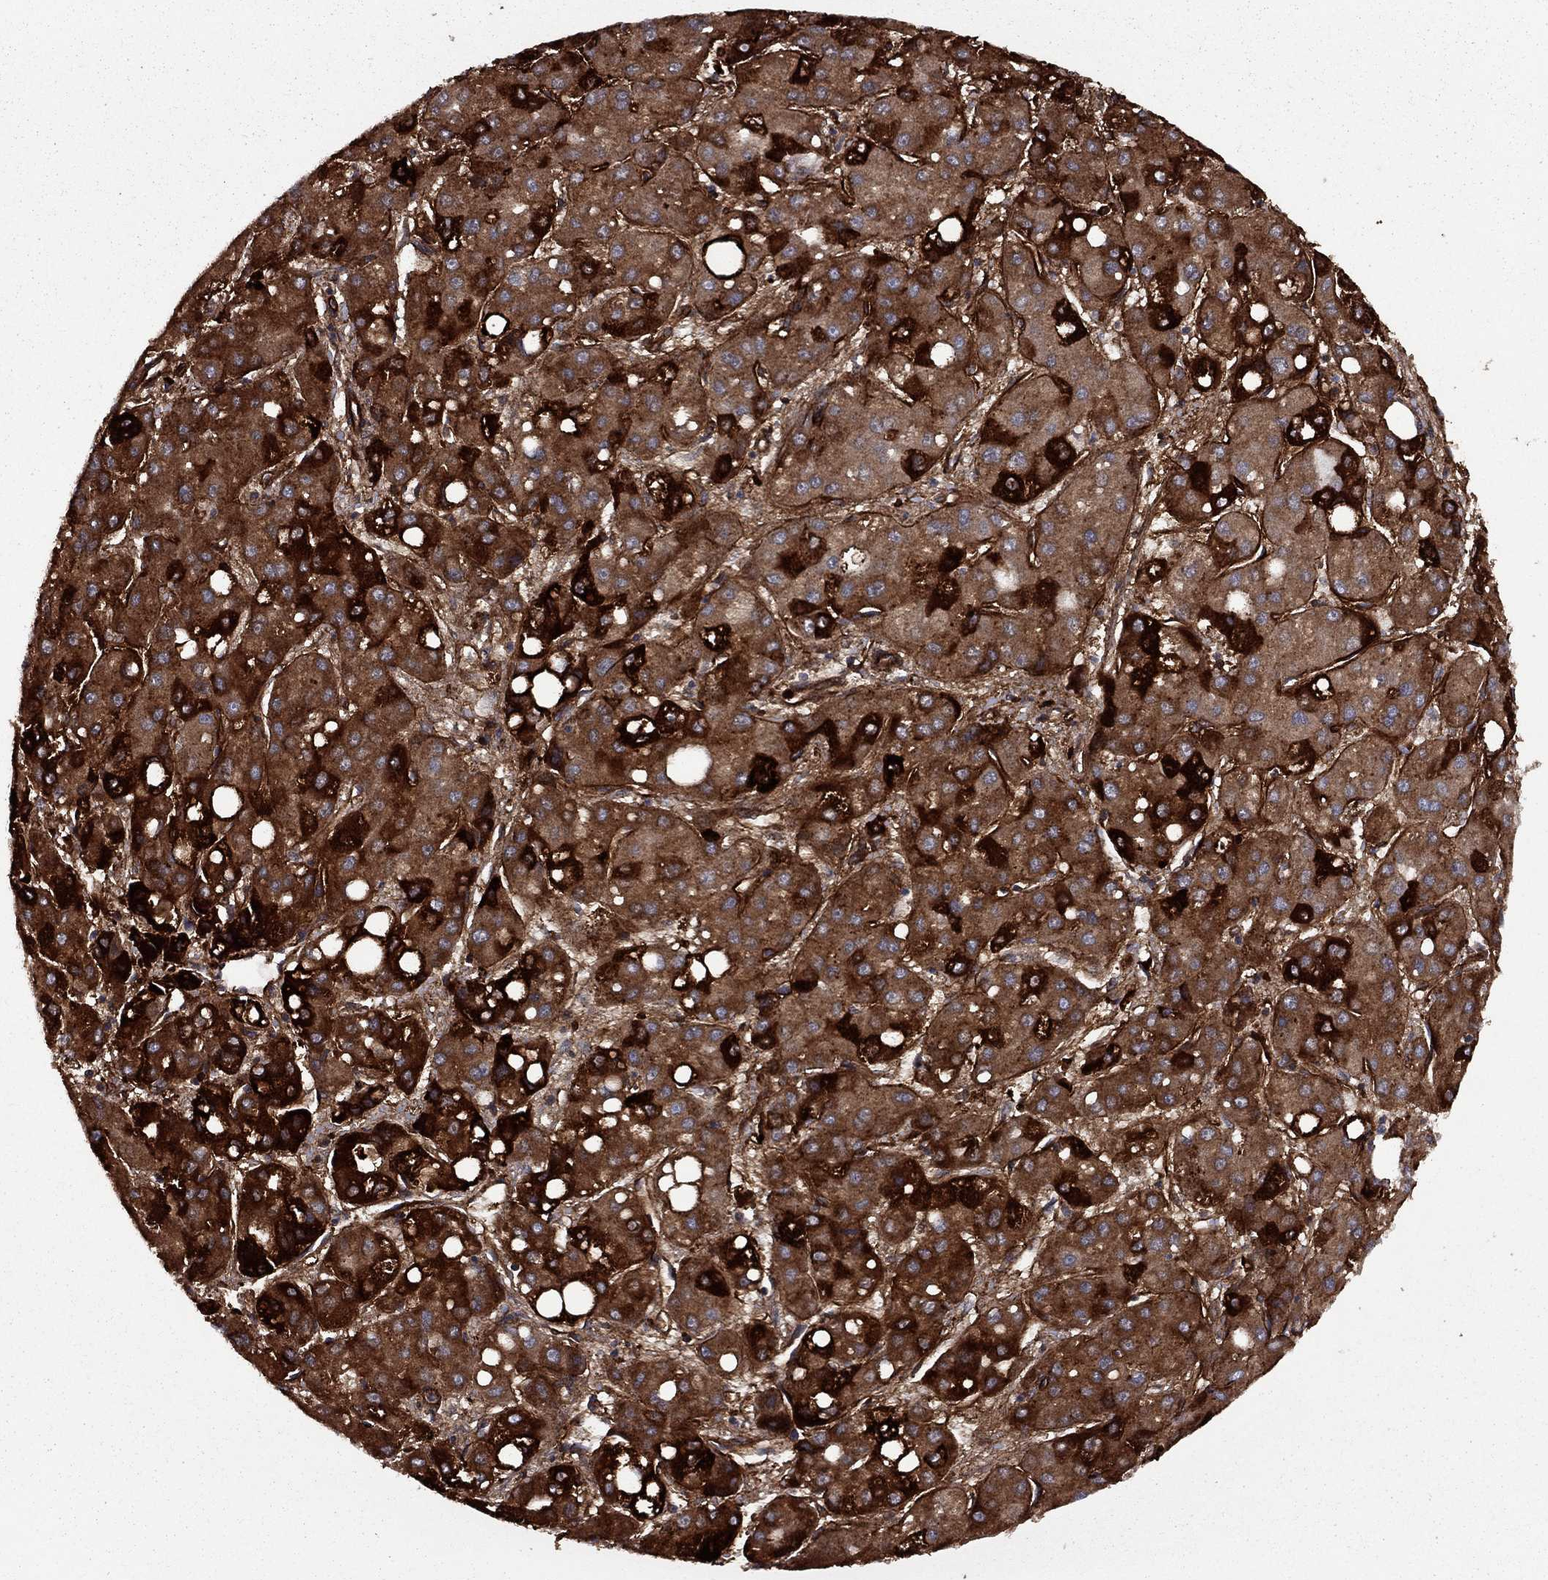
{"staining": {"intensity": "moderate", "quantity": ">75%", "location": "cytoplasmic/membranous"}, "tissue": "liver cancer", "cell_type": "Tumor cells", "image_type": "cancer", "snomed": [{"axis": "morphology", "description": "Carcinoma, Hepatocellular, NOS"}, {"axis": "topography", "description": "Liver"}], "caption": "Liver hepatocellular carcinoma tissue displays moderate cytoplasmic/membranous expression in about >75% of tumor cells, visualized by immunohistochemistry.", "gene": "COL18A1", "patient": {"sex": "male", "age": 73}}